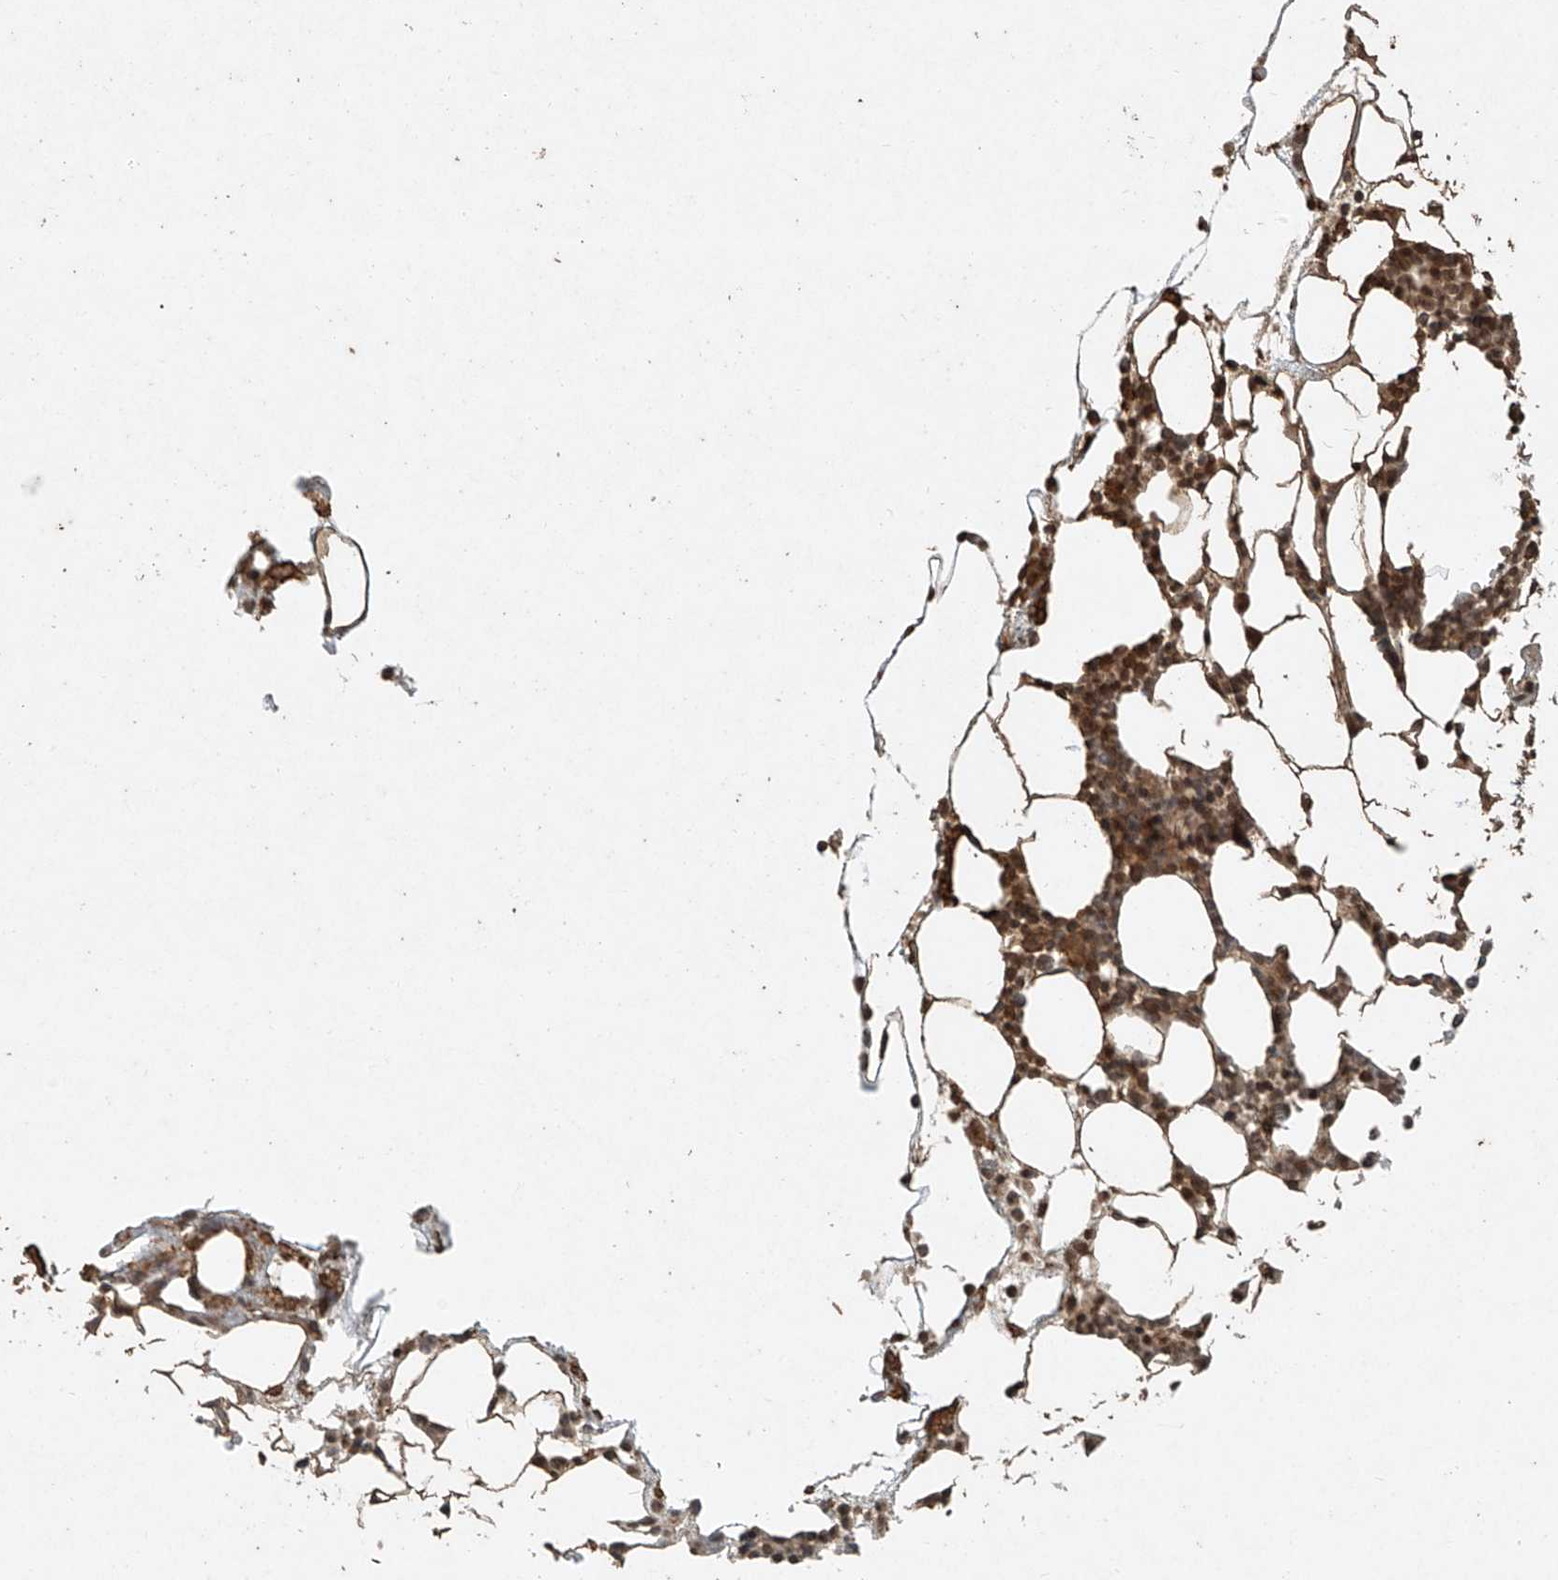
{"staining": {"intensity": "moderate", "quantity": ">75%", "location": "cytoplasmic/membranous,nuclear"}, "tissue": "bone marrow", "cell_type": "Hematopoietic cells", "image_type": "normal", "snomed": [{"axis": "morphology", "description": "Normal tissue, NOS"}, {"axis": "morphology", "description": "Inflammation, NOS"}, {"axis": "topography", "description": "Bone marrow"}], "caption": "Bone marrow stained with a brown dye displays moderate cytoplasmic/membranous,nuclear positive positivity in approximately >75% of hematopoietic cells.", "gene": "TIGAR", "patient": {"sex": "female", "age": 78}}